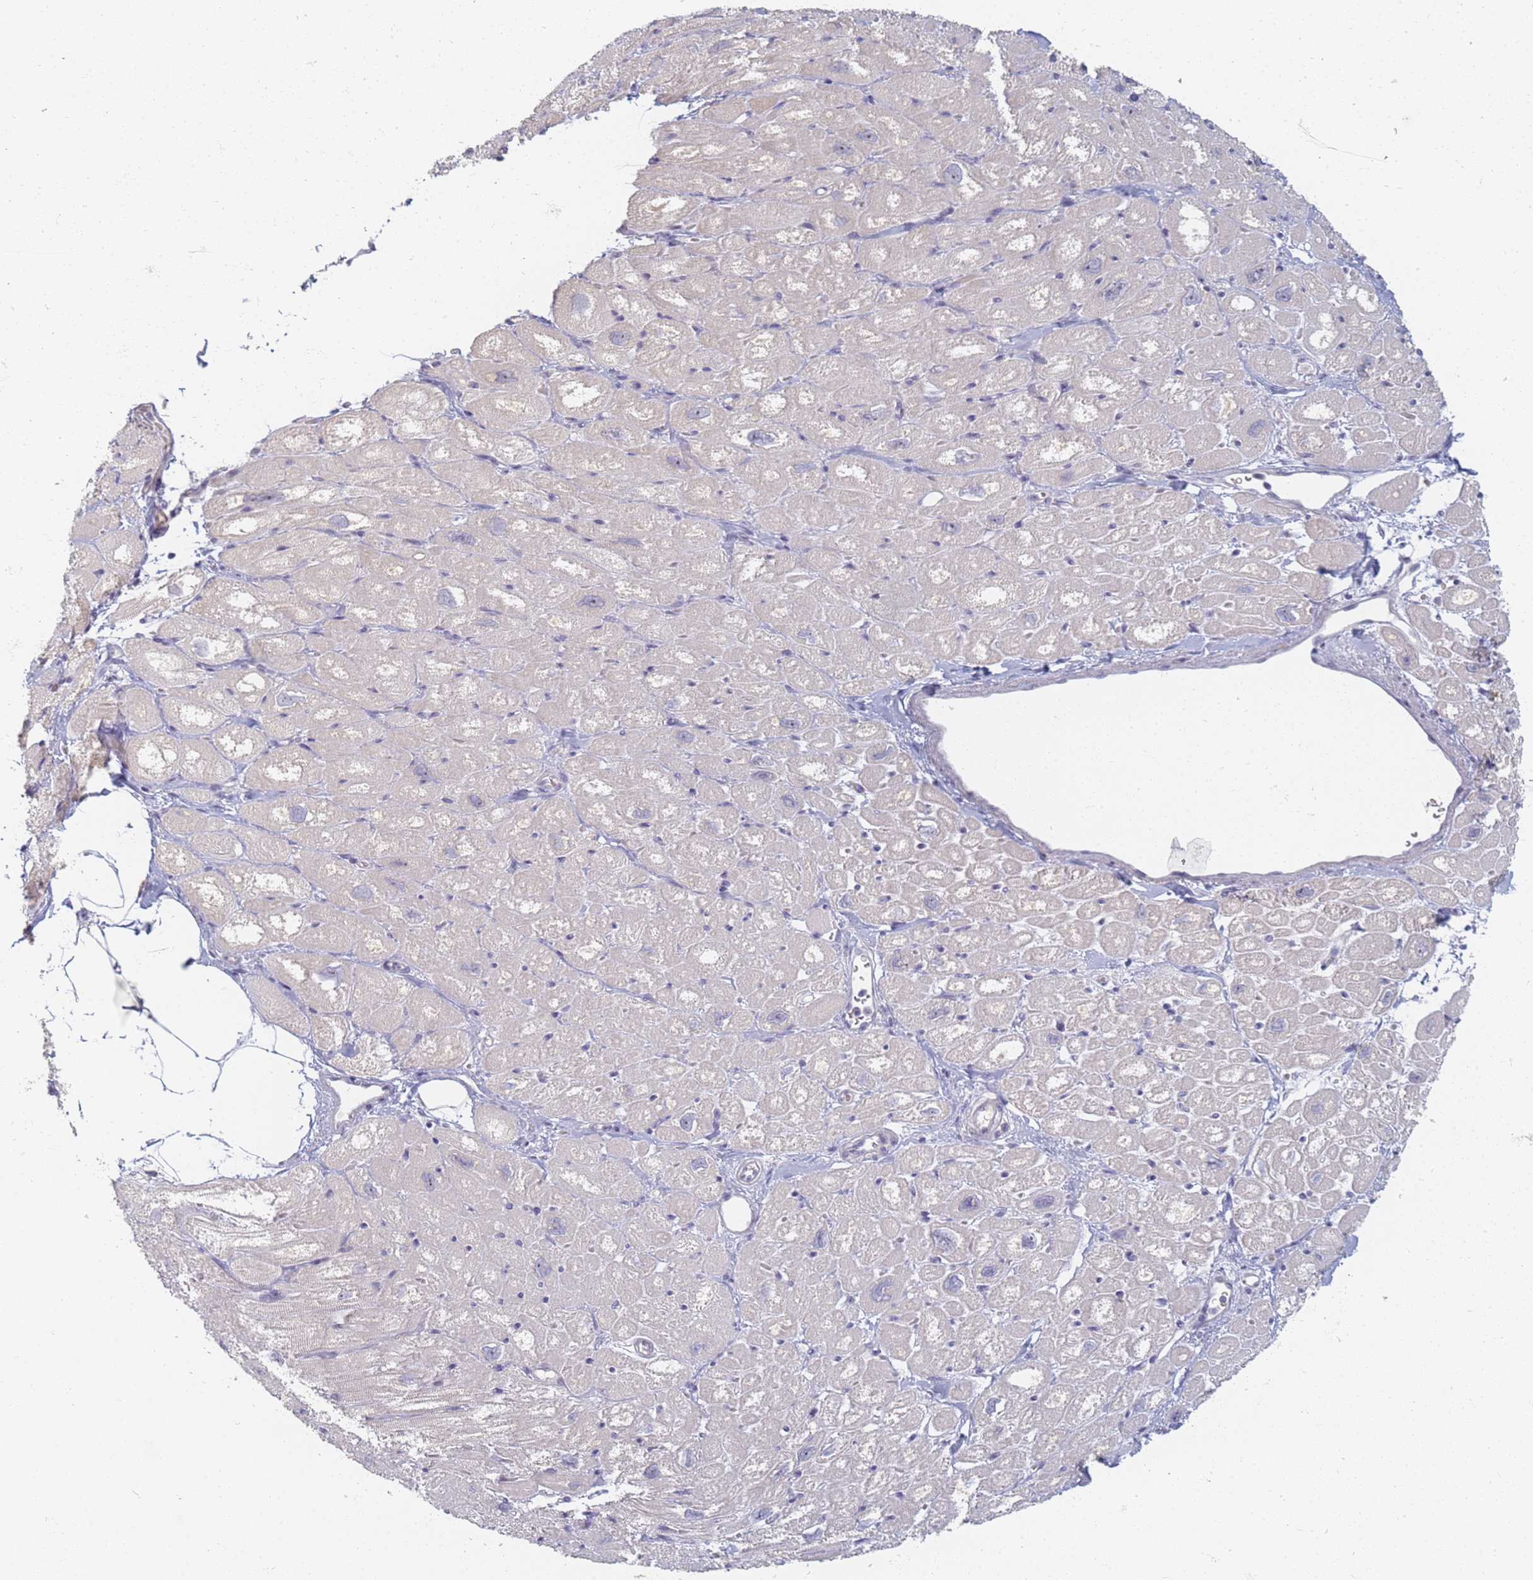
{"staining": {"intensity": "negative", "quantity": "none", "location": "none"}, "tissue": "heart muscle", "cell_type": "Cardiomyocytes", "image_type": "normal", "snomed": [{"axis": "morphology", "description": "Normal tissue, NOS"}, {"axis": "topography", "description": "Heart"}], "caption": "DAB (3,3'-diaminobenzidine) immunohistochemical staining of unremarkable heart muscle shows no significant positivity in cardiomyocytes.", "gene": "SLC38A9", "patient": {"sex": "male", "age": 50}}